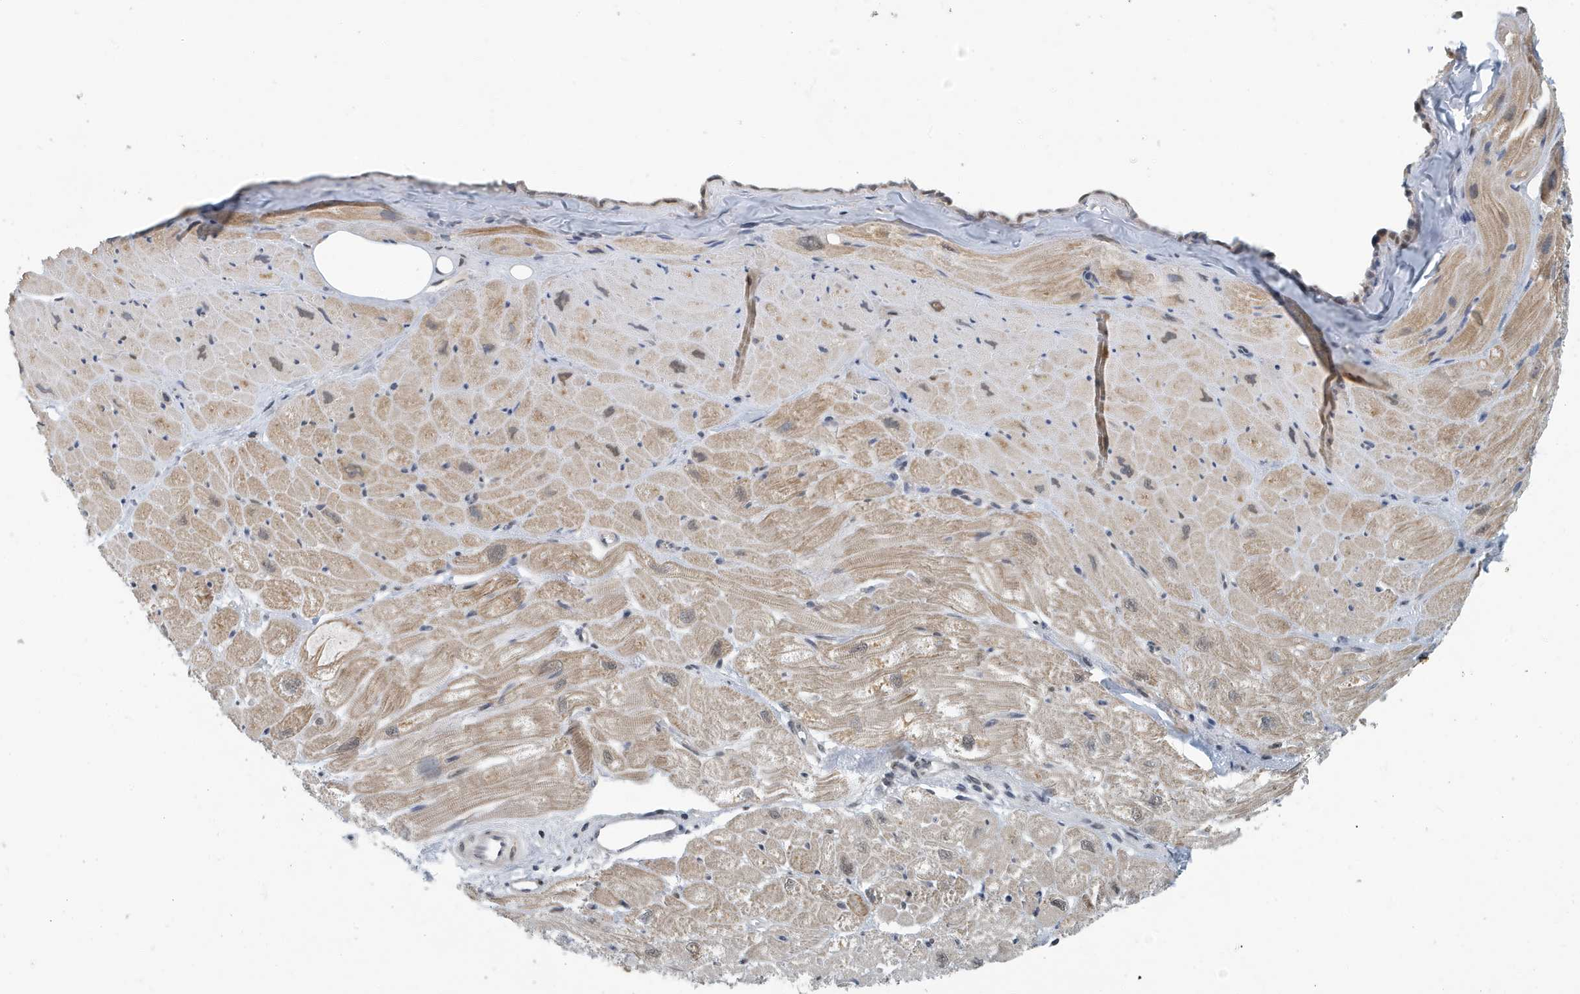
{"staining": {"intensity": "moderate", "quantity": "<25%", "location": "cytoplasmic/membranous,nuclear"}, "tissue": "heart muscle", "cell_type": "Cardiomyocytes", "image_type": "normal", "snomed": [{"axis": "morphology", "description": "Normal tissue, NOS"}, {"axis": "topography", "description": "Heart"}], "caption": "IHC of unremarkable heart muscle reveals low levels of moderate cytoplasmic/membranous,nuclear expression in approximately <25% of cardiomyocytes.", "gene": "KIF15", "patient": {"sex": "male", "age": 50}}